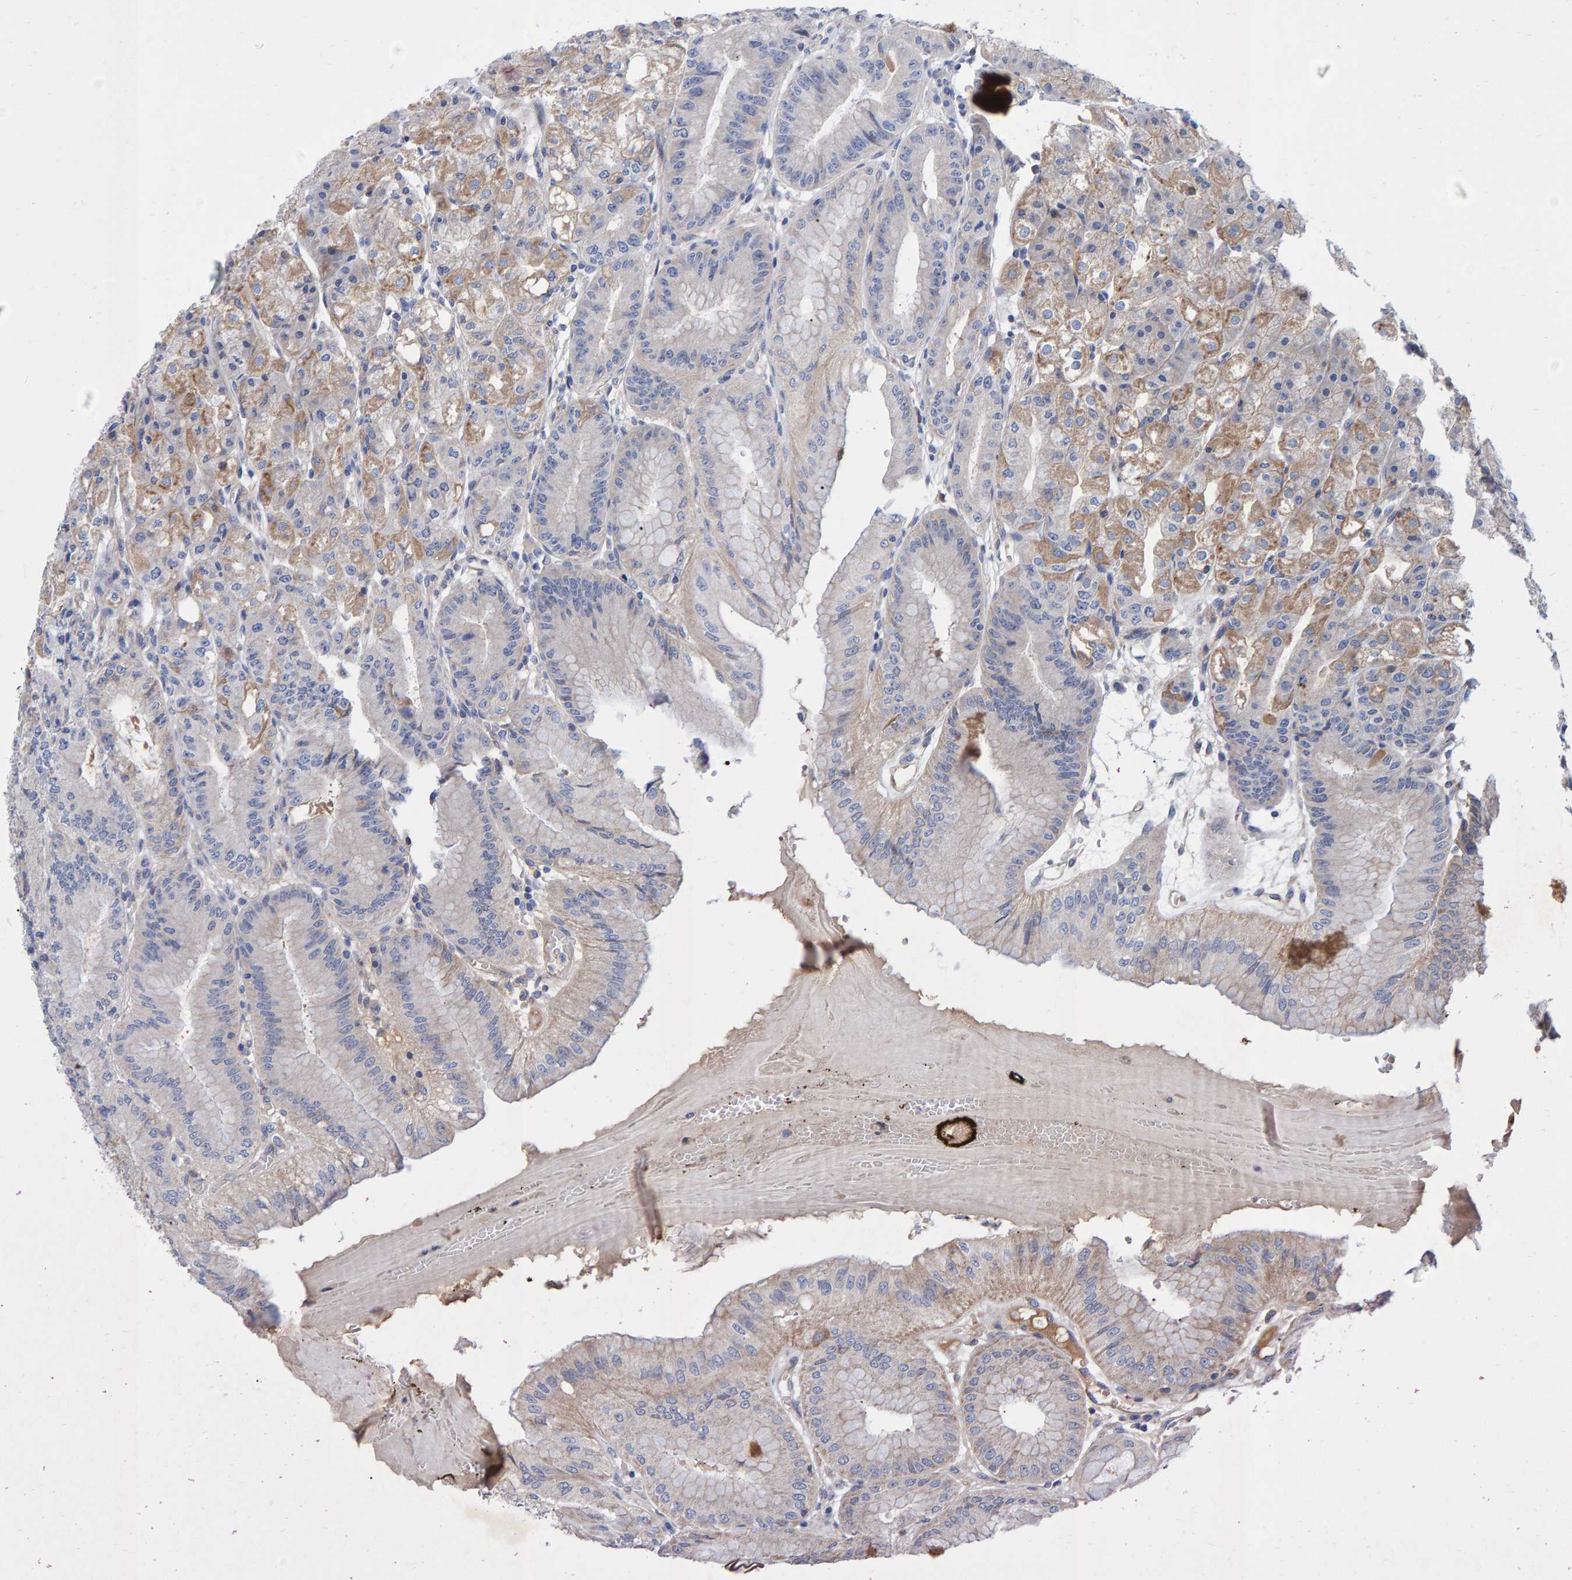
{"staining": {"intensity": "moderate", "quantity": "25%-75%", "location": "cytoplasmic/membranous"}, "tissue": "stomach", "cell_type": "Glandular cells", "image_type": "normal", "snomed": [{"axis": "morphology", "description": "Normal tissue, NOS"}, {"axis": "topography", "description": "Stomach, lower"}], "caption": "Brown immunohistochemical staining in normal stomach exhibits moderate cytoplasmic/membranous positivity in about 25%-75% of glandular cells.", "gene": "EFR3A", "patient": {"sex": "male", "age": 71}}